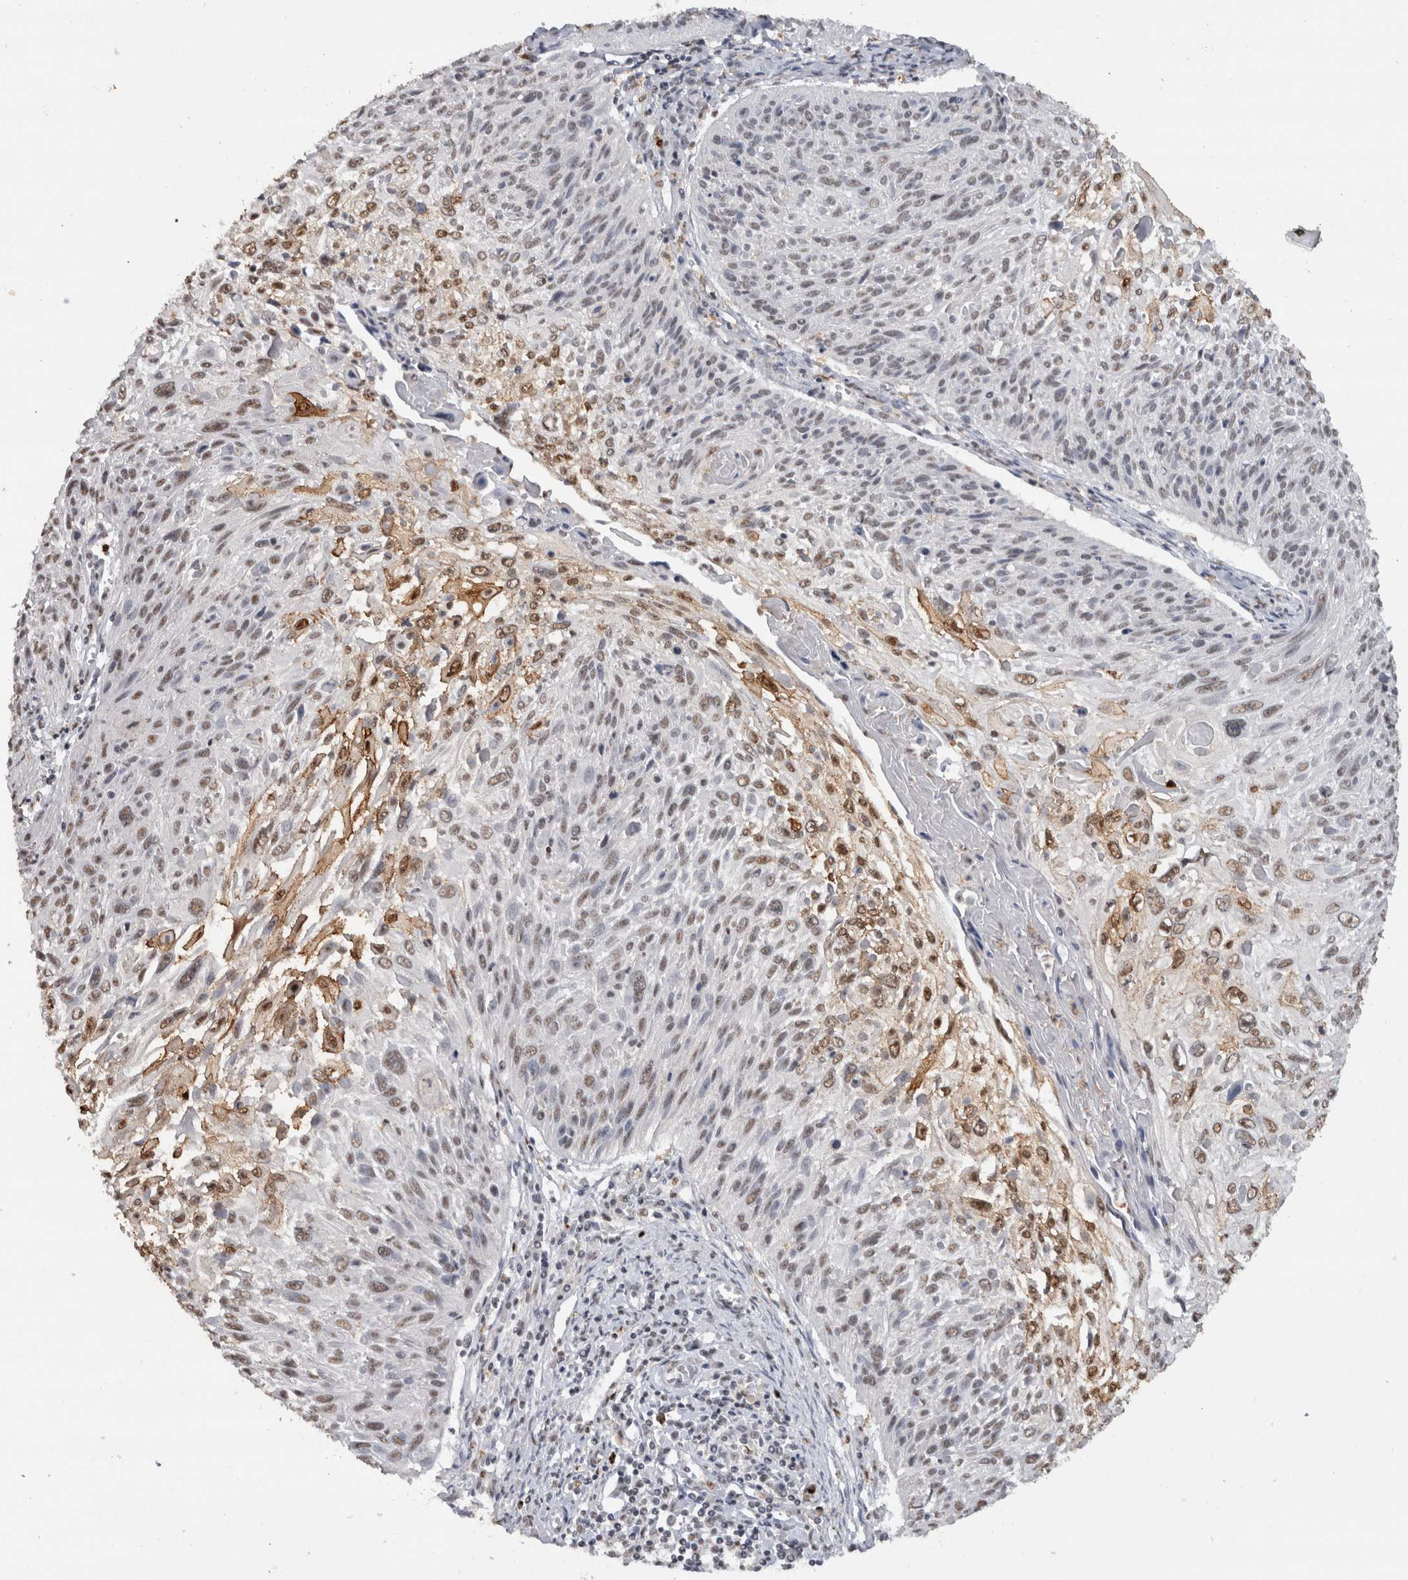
{"staining": {"intensity": "moderate", "quantity": "25%-75%", "location": "cytoplasmic/membranous,nuclear"}, "tissue": "cervical cancer", "cell_type": "Tumor cells", "image_type": "cancer", "snomed": [{"axis": "morphology", "description": "Squamous cell carcinoma, NOS"}, {"axis": "topography", "description": "Cervix"}], "caption": "Immunohistochemical staining of human cervical squamous cell carcinoma reveals medium levels of moderate cytoplasmic/membranous and nuclear positivity in about 25%-75% of tumor cells. (DAB (3,3'-diaminobenzidine) = brown stain, brightfield microscopy at high magnification).", "gene": "RPS6KA2", "patient": {"sex": "female", "age": 51}}